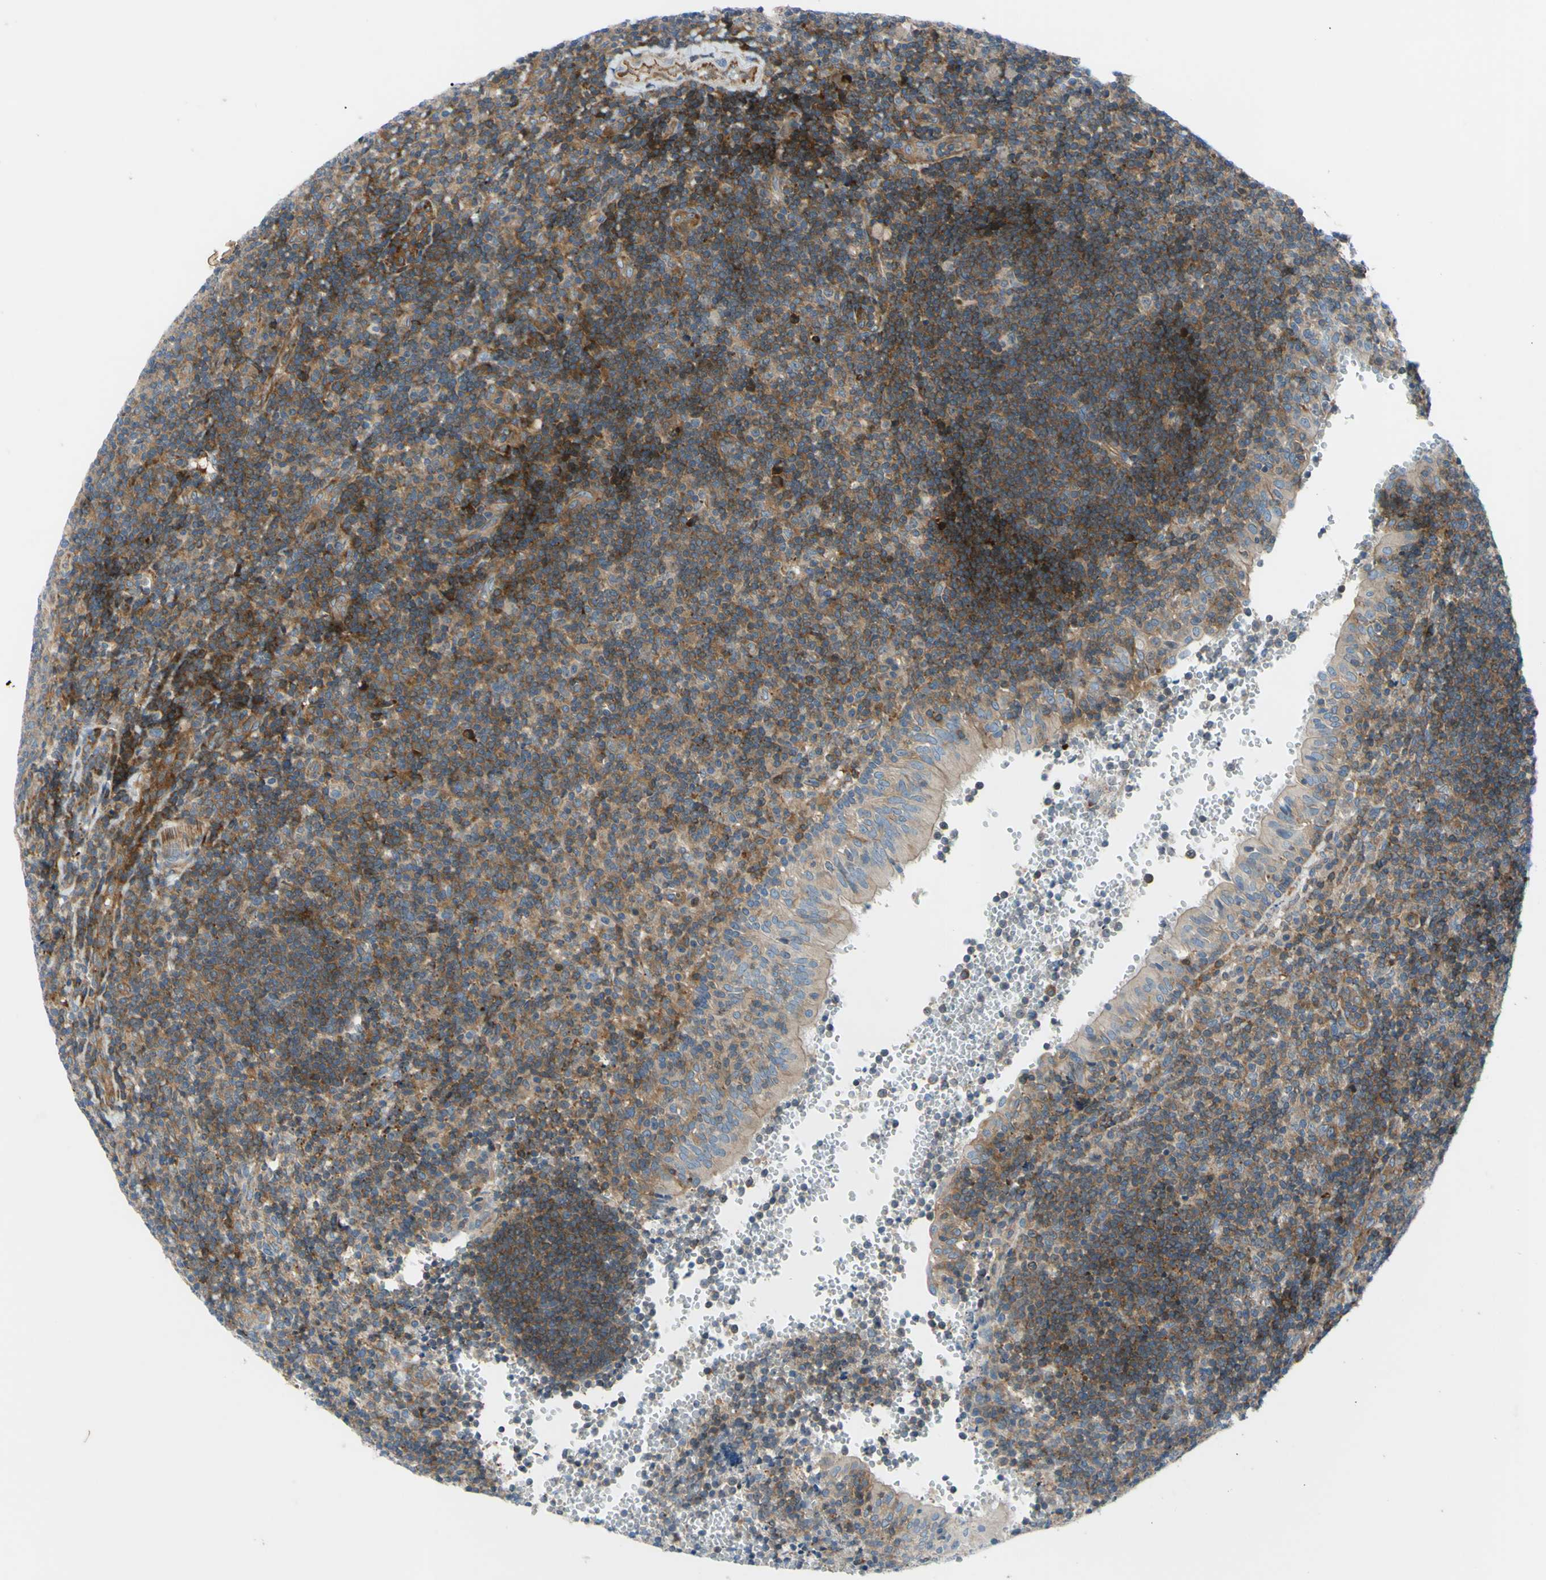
{"staining": {"intensity": "moderate", "quantity": ">75%", "location": "cytoplasmic/membranous"}, "tissue": "tonsil", "cell_type": "Germinal center cells", "image_type": "normal", "snomed": [{"axis": "morphology", "description": "Normal tissue, NOS"}, {"axis": "topography", "description": "Tonsil"}], "caption": "A brown stain labels moderate cytoplasmic/membranous positivity of a protein in germinal center cells of normal tonsil. The staining was performed using DAB, with brown indicating positive protein expression. Nuclei are stained blue with hematoxylin.", "gene": "PAK2", "patient": {"sex": "female", "age": 40}}